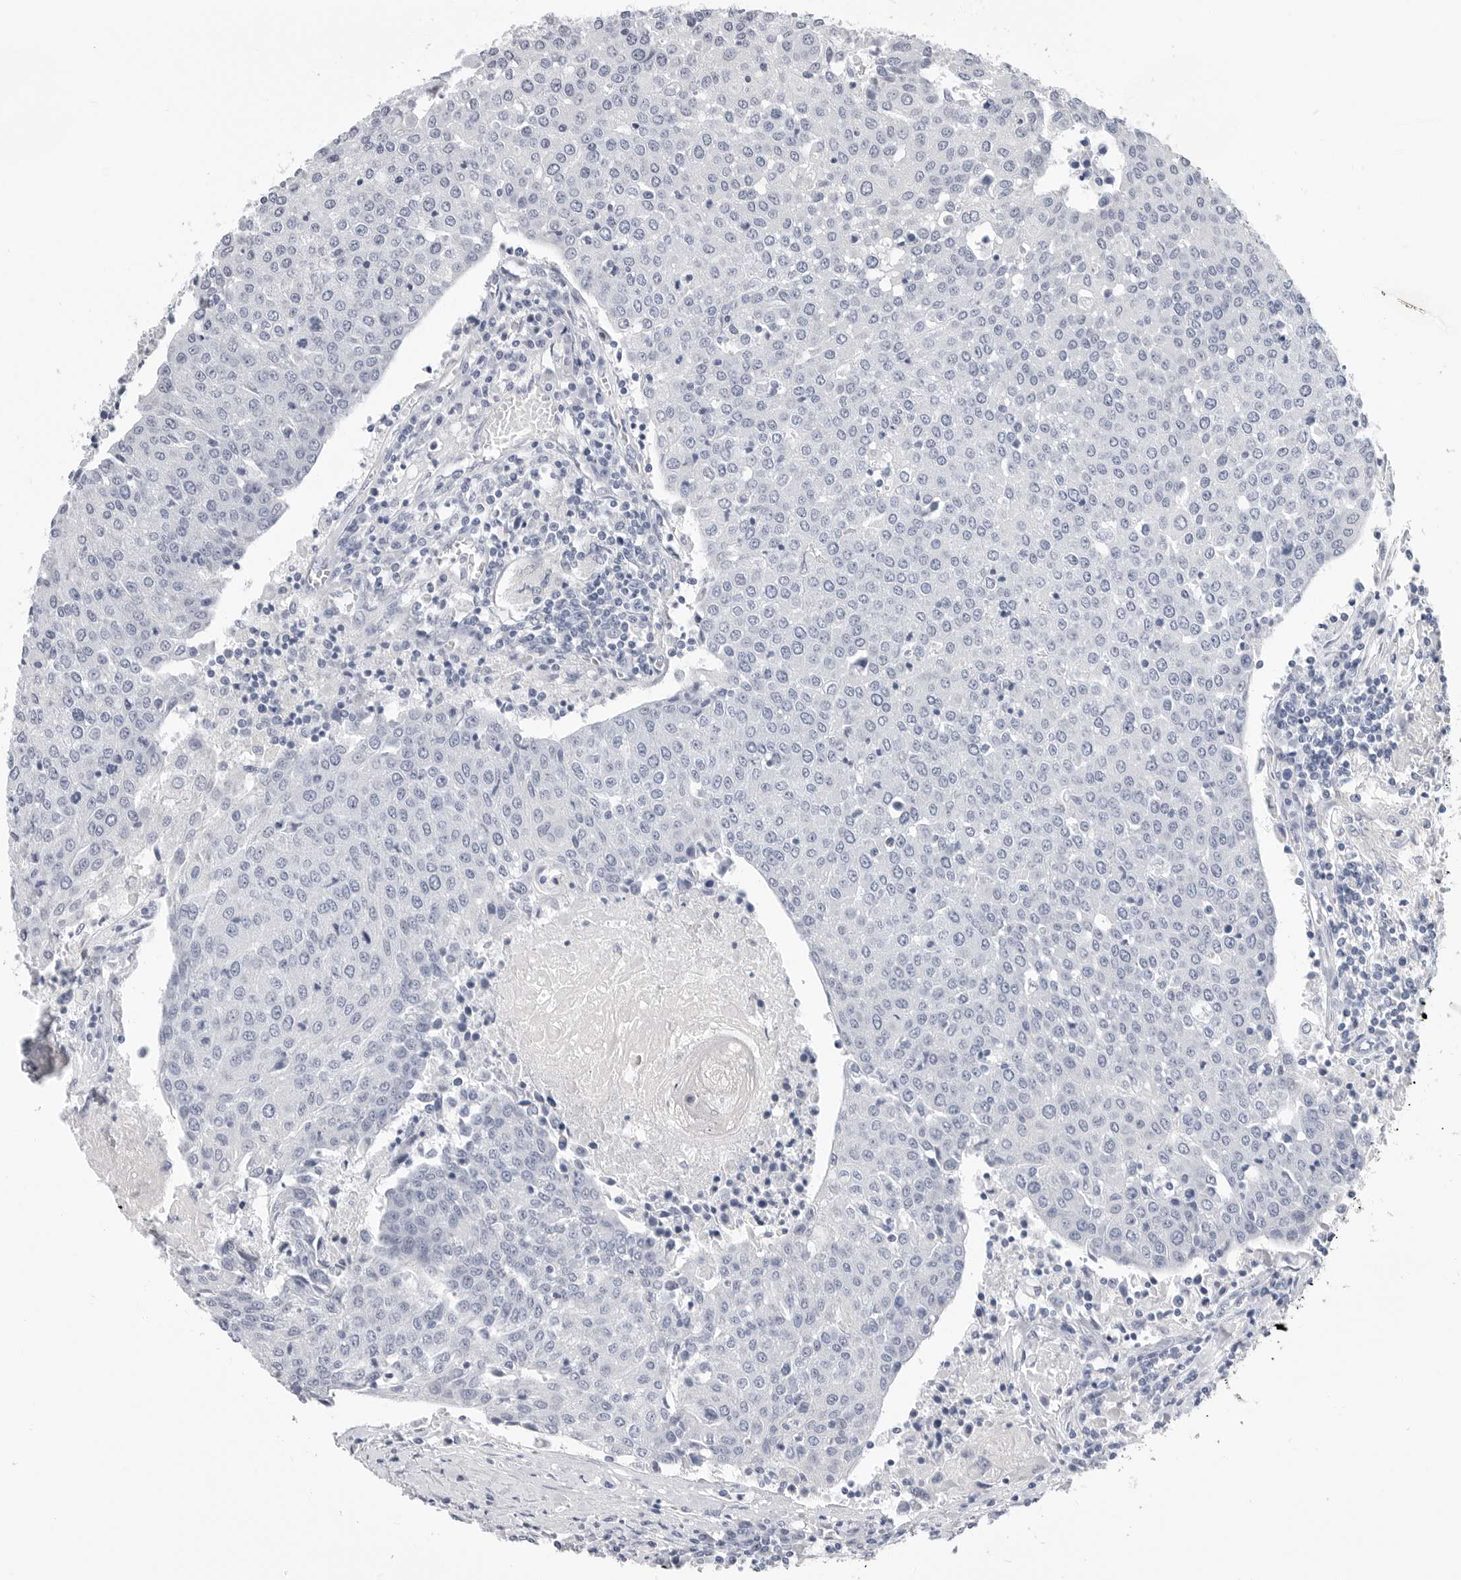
{"staining": {"intensity": "negative", "quantity": "none", "location": "none"}, "tissue": "urothelial cancer", "cell_type": "Tumor cells", "image_type": "cancer", "snomed": [{"axis": "morphology", "description": "Urothelial carcinoma, High grade"}, {"axis": "topography", "description": "Urinary bladder"}], "caption": "High magnification brightfield microscopy of urothelial cancer stained with DAB (brown) and counterstained with hematoxylin (blue): tumor cells show no significant staining.", "gene": "PLN", "patient": {"sex": "female", "age": 85}}